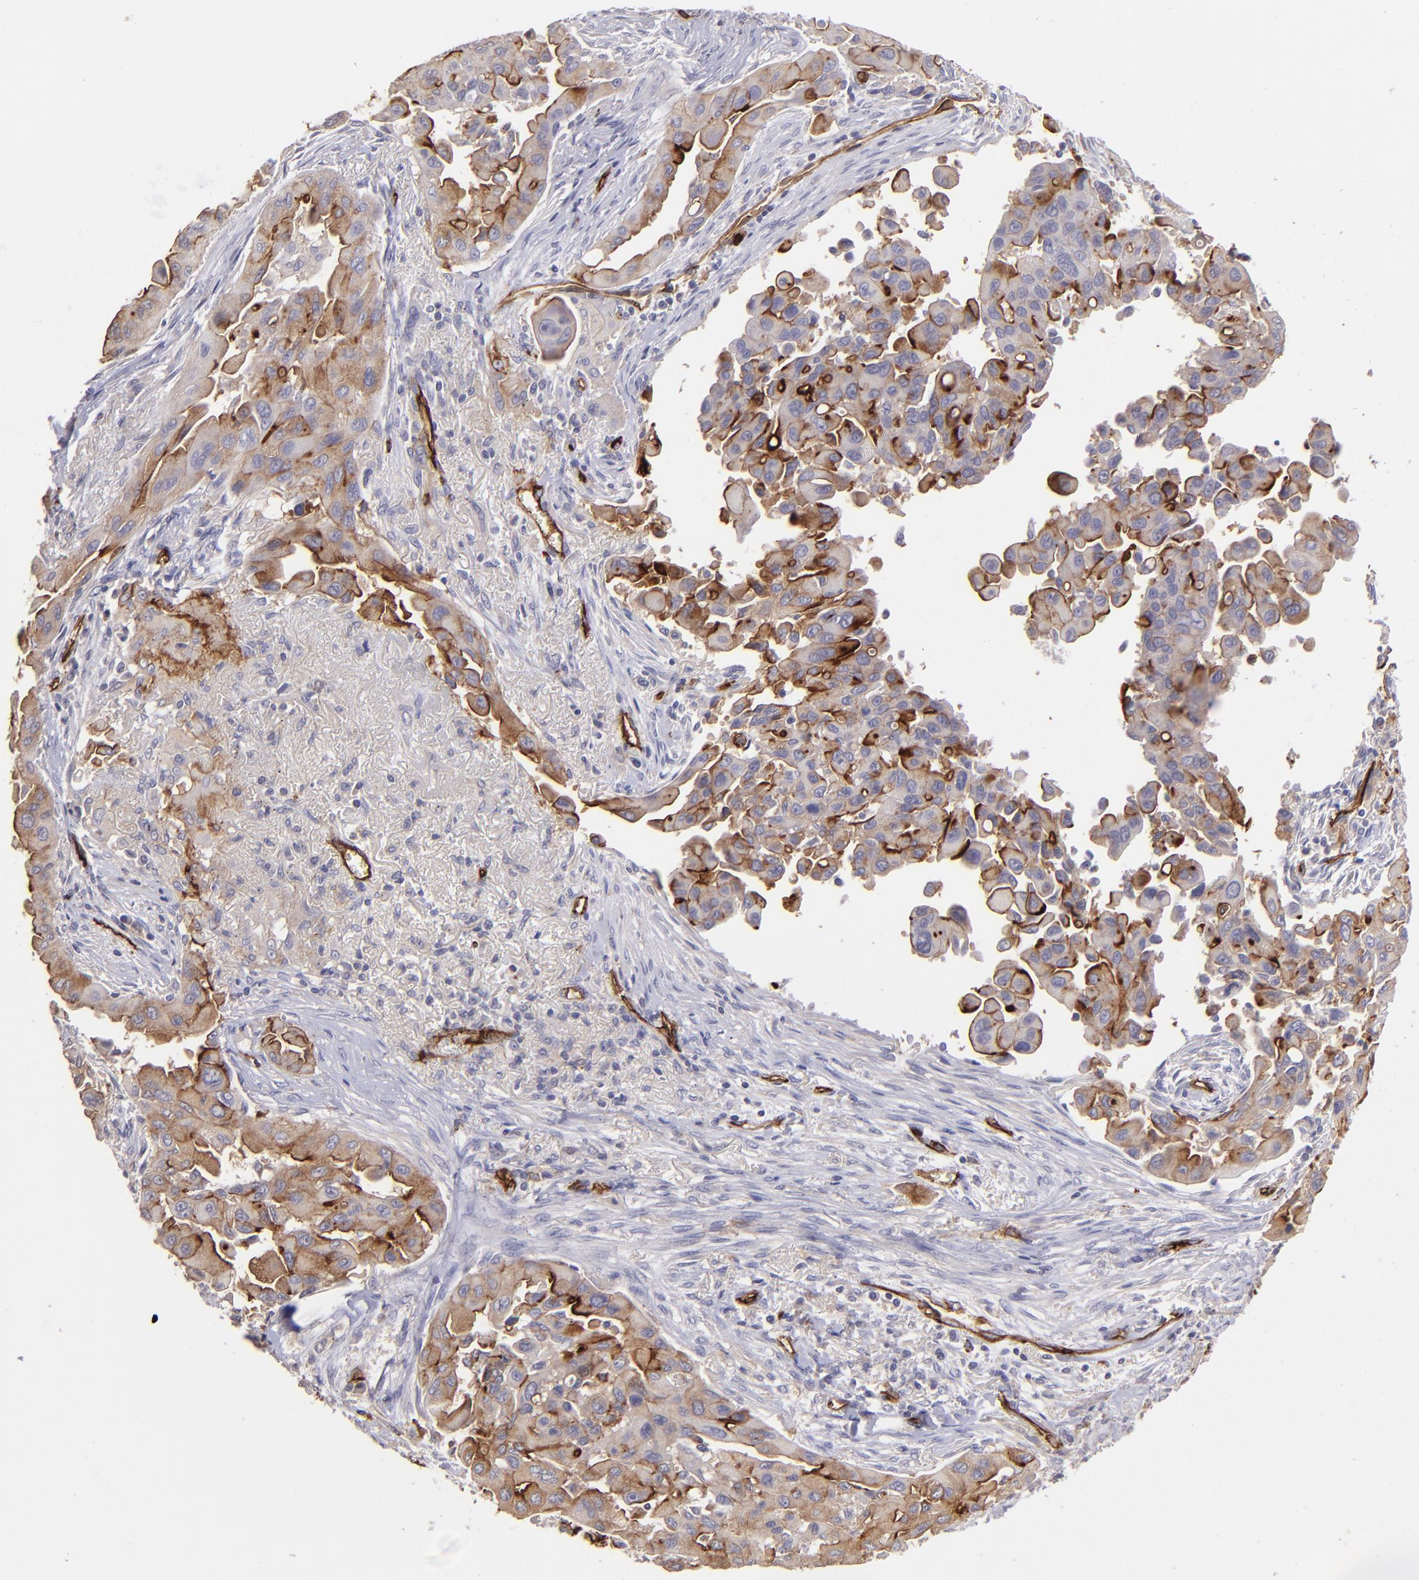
{"staining": {"intensity": "moderate", "quantity": ">75%", "location": "cytoplasmic/membranous"}, "tissue": "lung cancer", "cell_type": "Tumor cells", "image_type": "cancer", "snomed": [{"axis": "morphology", "description": "Adenocarcinoma, NOS"}, {"axis": "topography", "description": "Lung"}], "caption": "Protein expression analysis of human lung cancer reveals moderate cytoplasmic/membranous expression in about >75% of tumor cells.", "gene": "DYSF", "patient": {"sex": "male", "age": 68}}